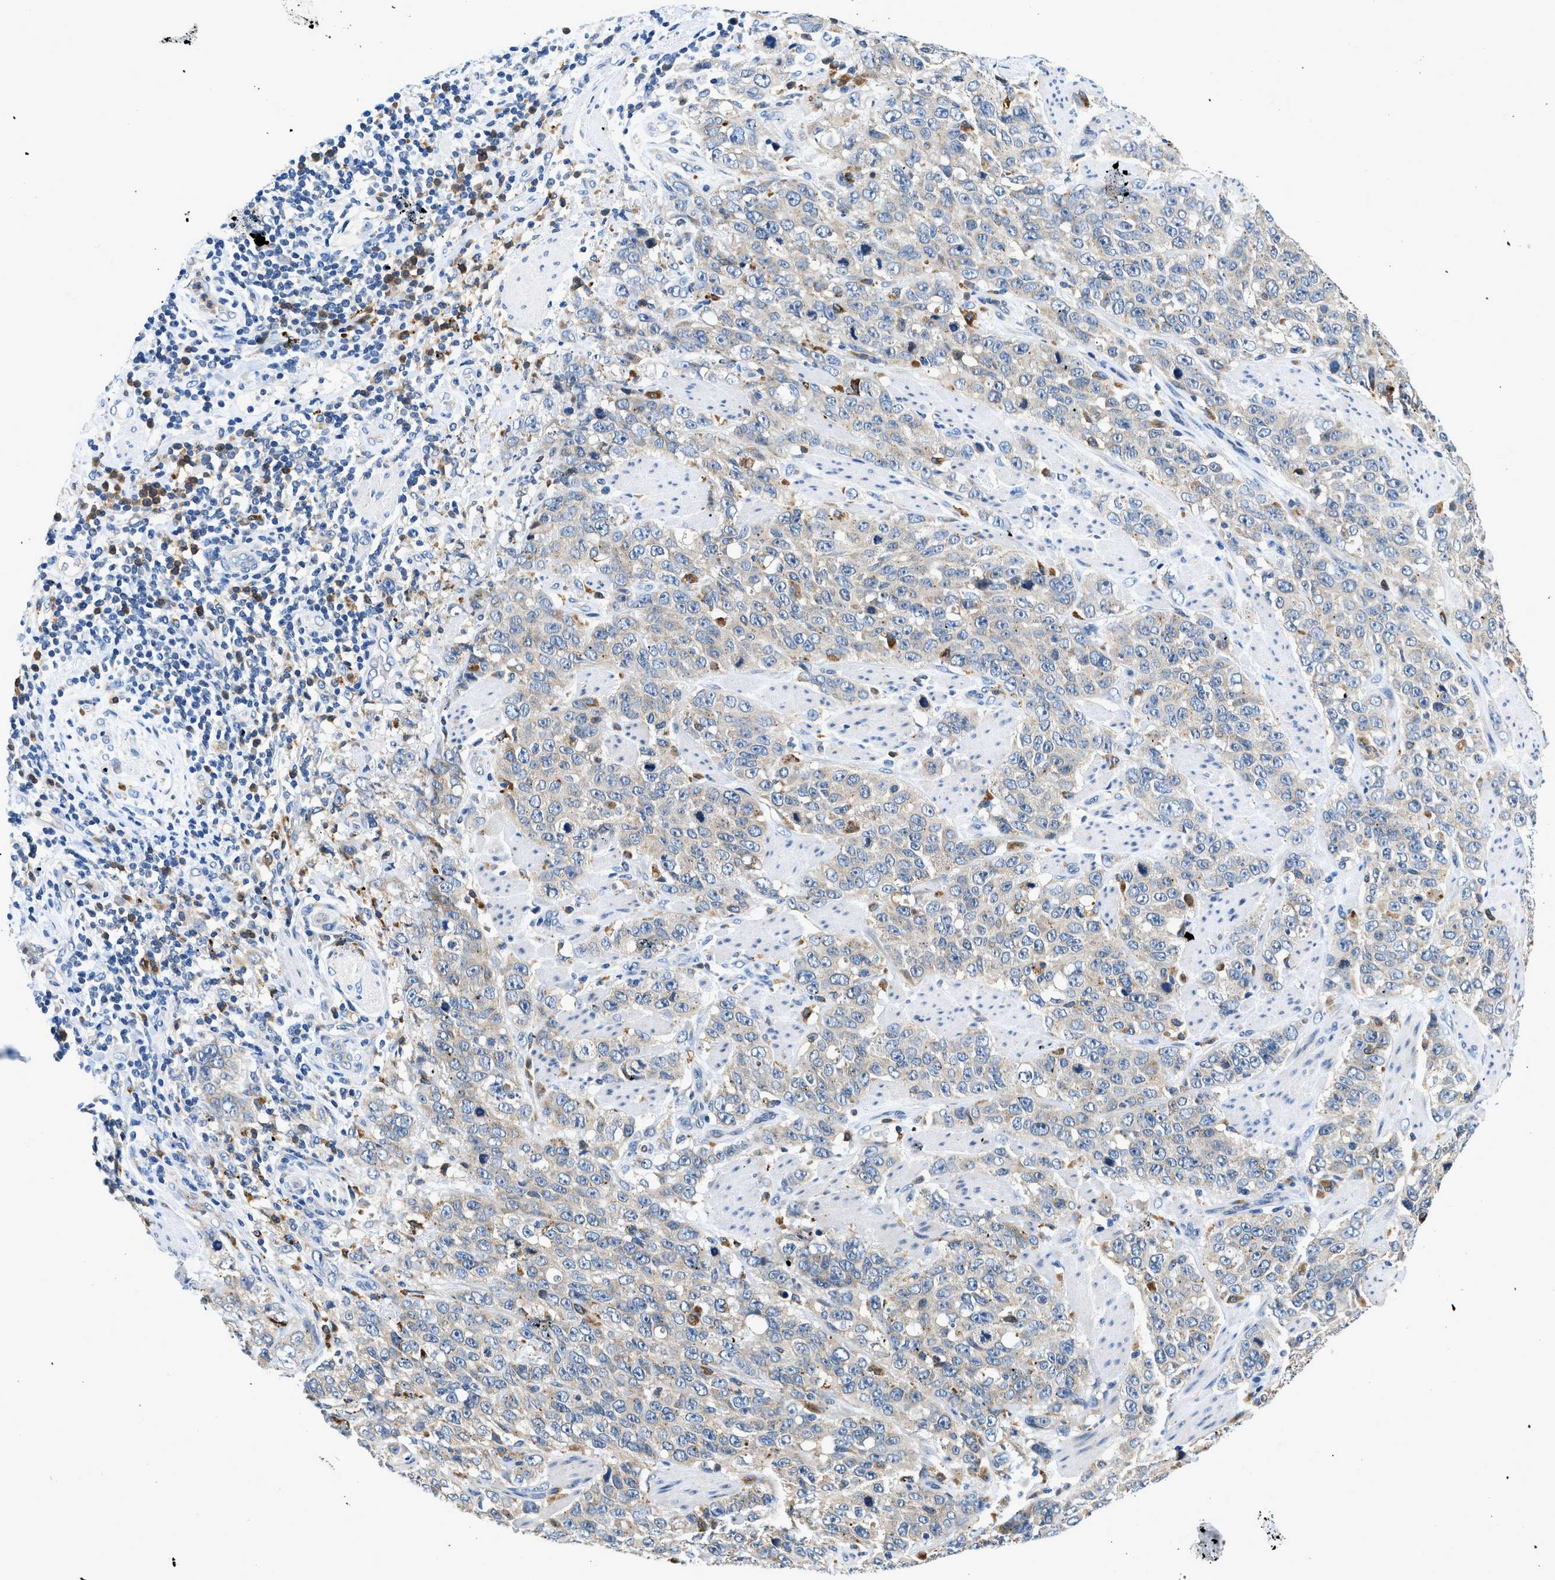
{"staining": {"intensity": "weak", "quantity": "<25%", "location": "cytoplasmic/membranous"}, "tissue": "stomach cancer", "cell_type": "Tumor cells", "image_type": "cancer", "snomed": [{"axis": "morphology", "description": "Adenocarcinoma, NOS"}, {"axis": "topography", "description": "Stomach"}], "caption": "A high-resolution micrograph shows immunohistochemistry (IHC) staining of adenocarcinoma (stomach), which exhibits no significant positivity in tumor cells.", "gene": "ADGRE3", "patient": {"sex": "male", "age": 48}}